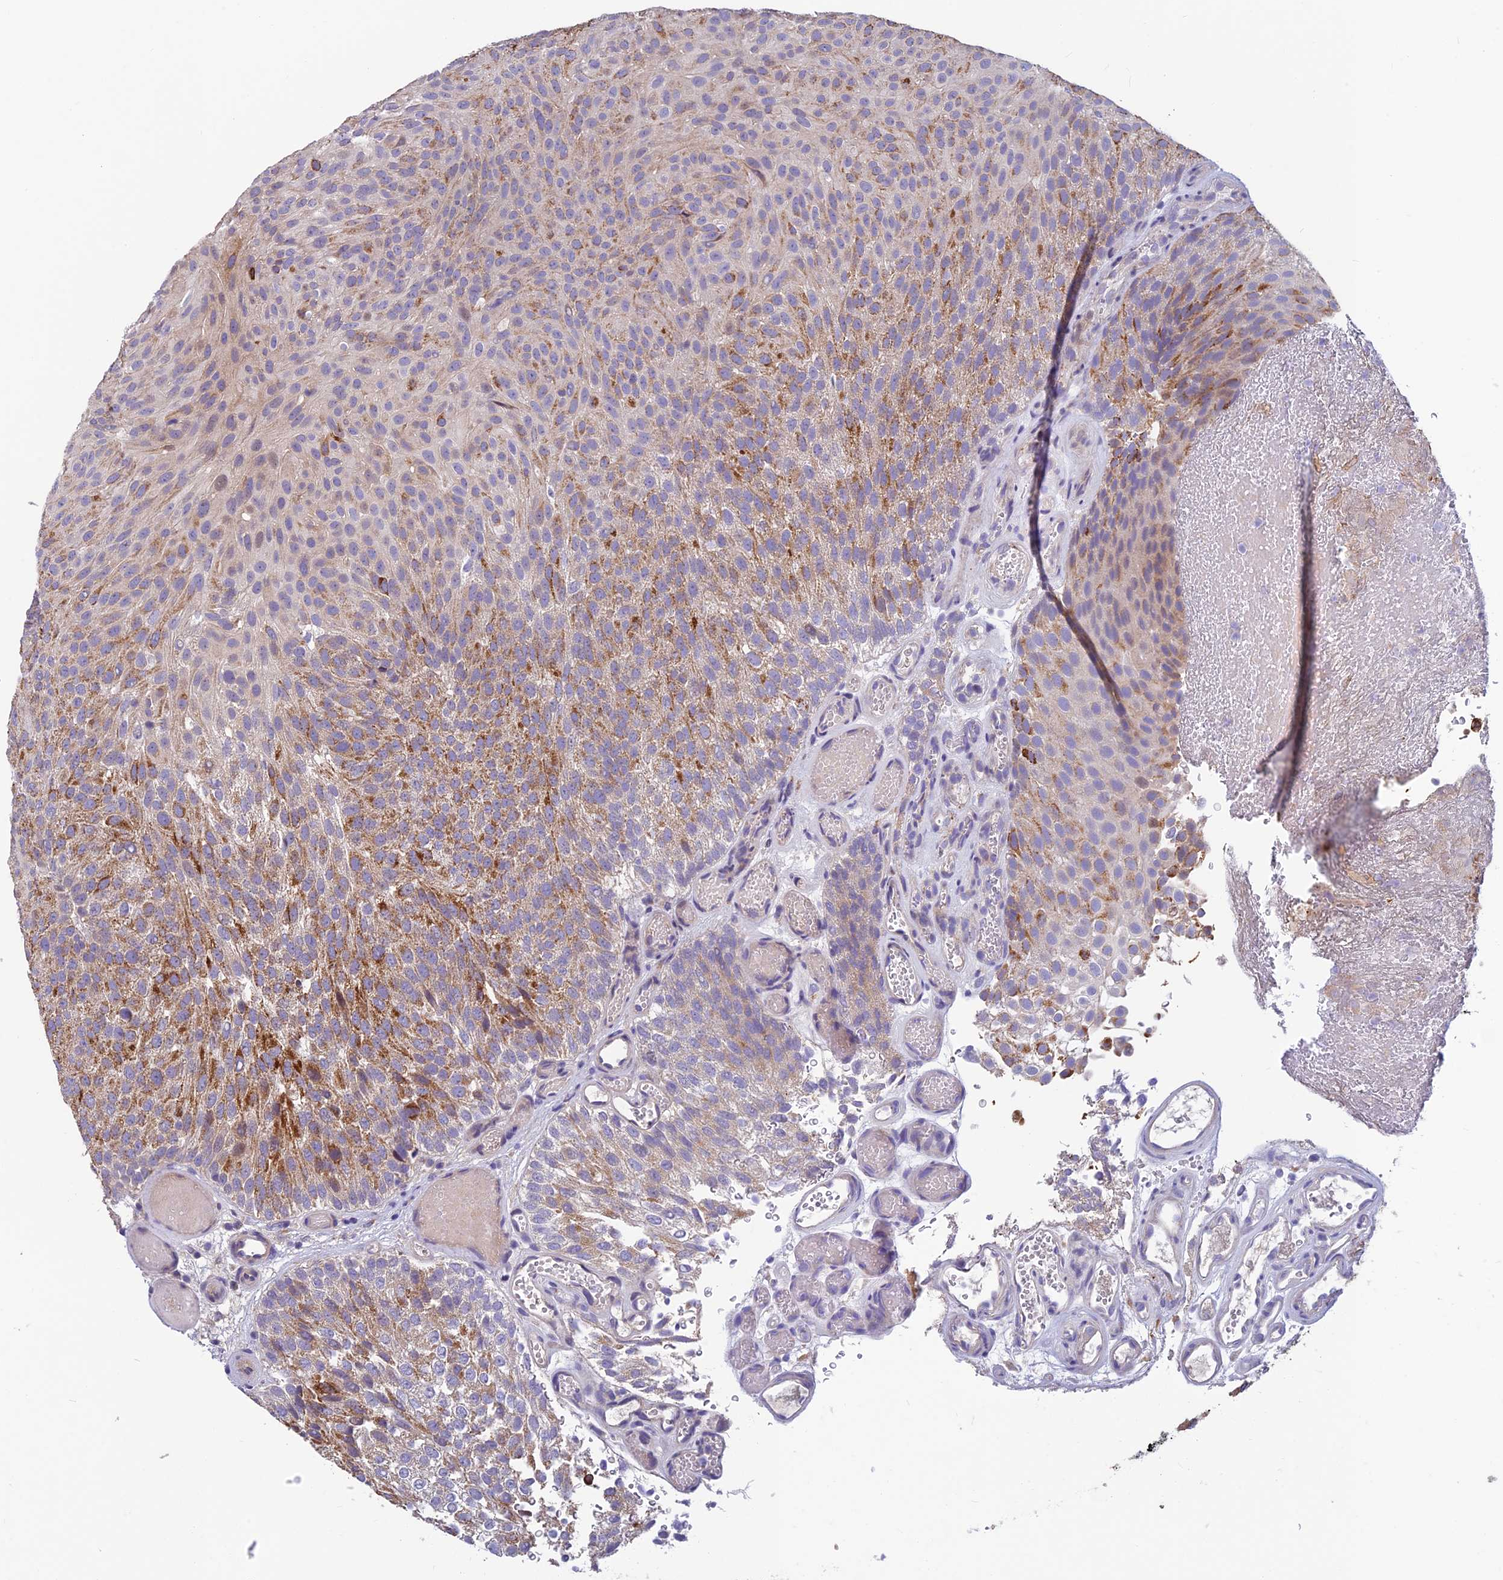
{"staining": {"intensity": "moderate", "quantity": "25%-75%", "location": "cytoplasmic/membranous"}, "tissue": "urothelial cancer", "cell_type": "Tumor cells", "image_type": "cancer", "snomed": [{"axis": "morphology", "description": "Urothelial carcinoma, Low grade"}, {"axis": "topography", "description": "Urinary bladder"}], "caption": "Protein staining of urothelial carcinoma (low-grade) tissue reveals moderate cytoplasmic/membranous expression in approximately 25%-75% of tumor cells.", "gene": "HECA", "patient": {"sex": "male", "age": 78}}